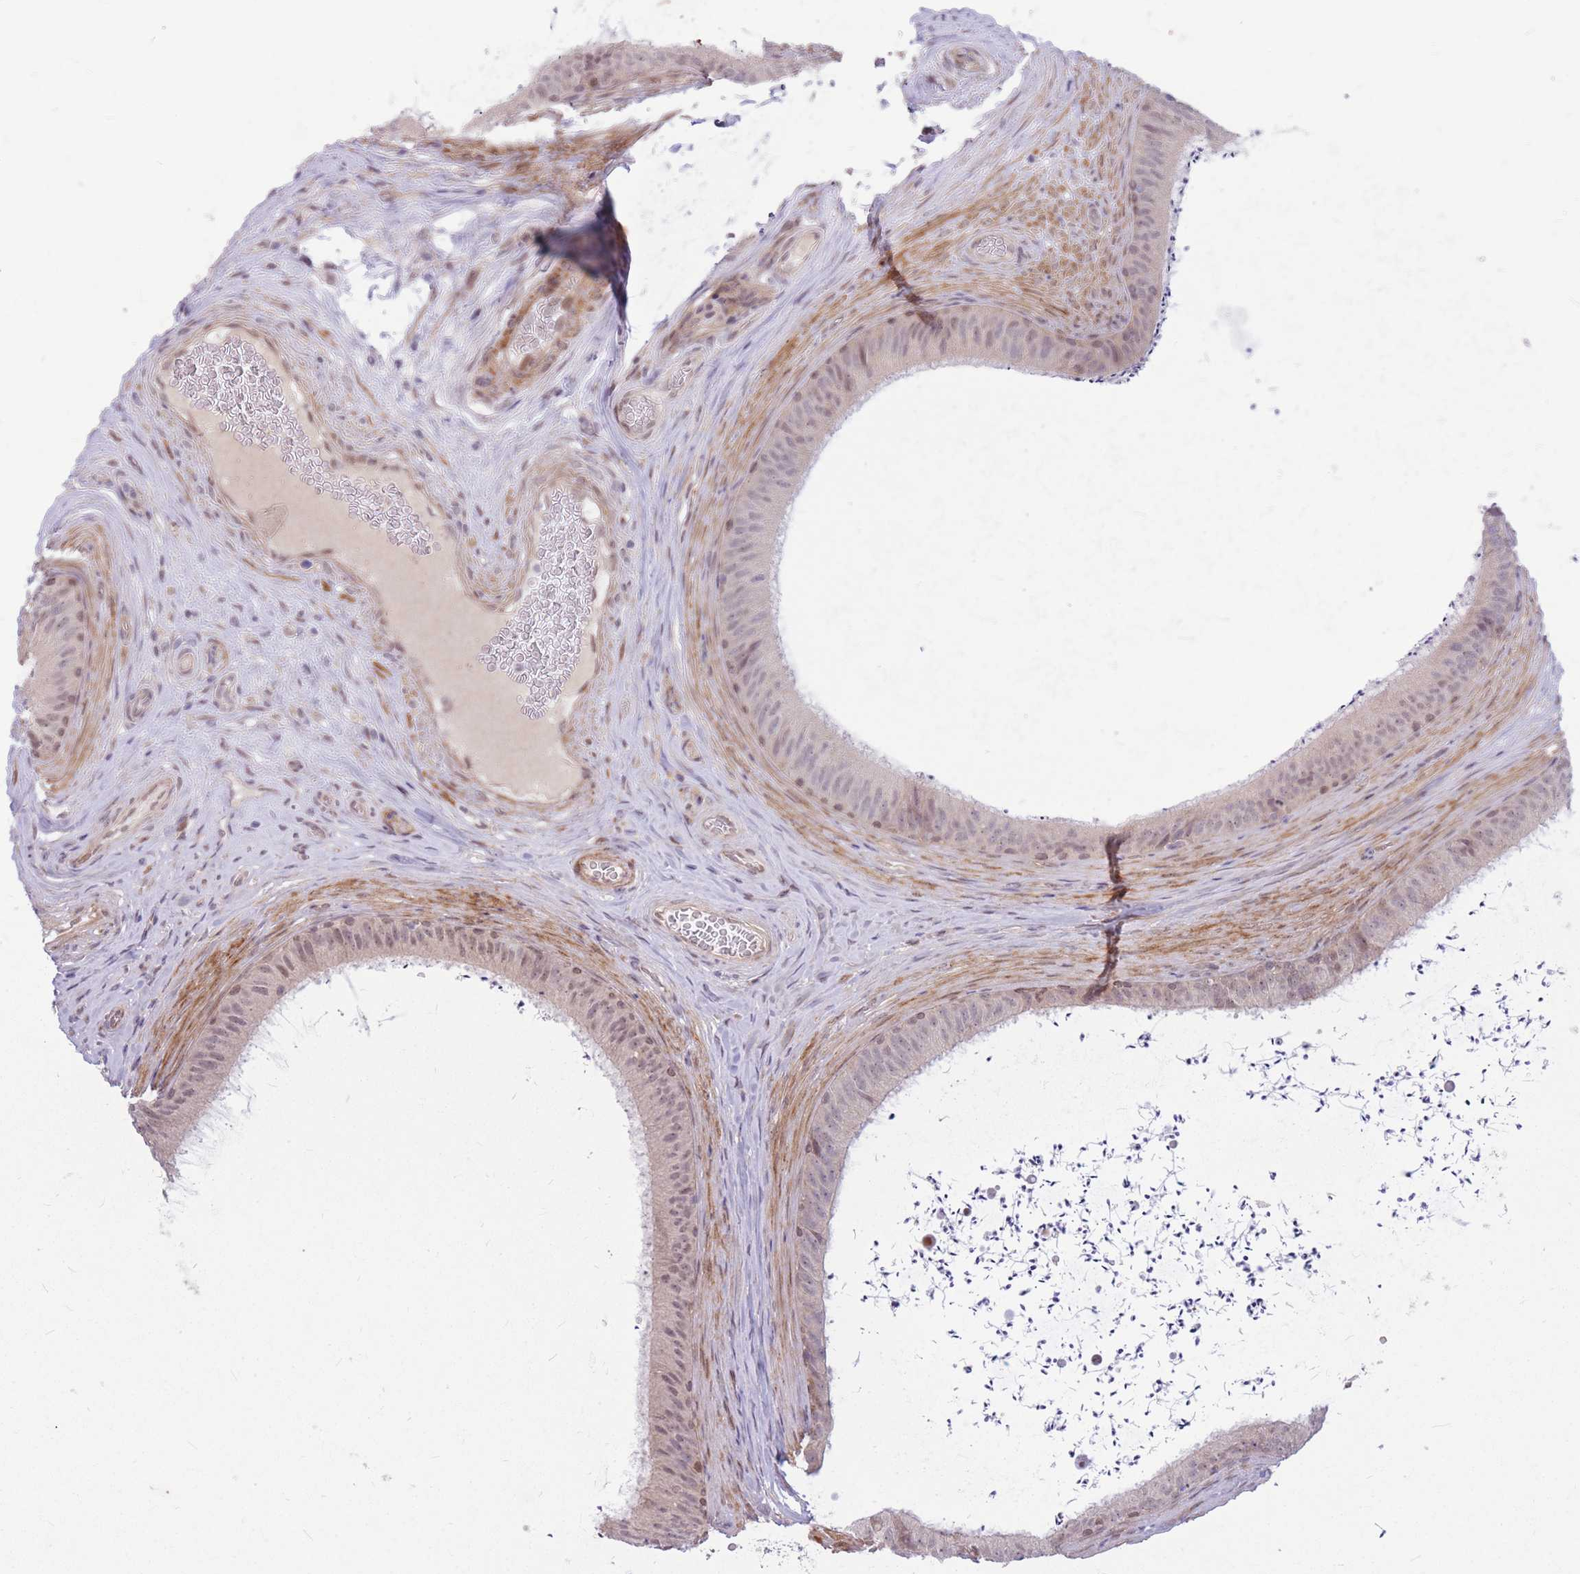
{"staining": {"intensity": "weak", "quantity": "25%-75%", "location": "nuclear"}, "tissue": "epididymis", "cell_type": "Glandular cells", "image_type": "normal", "snomed": [{"axis": "morphology", "description": "Normal tissue, NOS"}, {"axis": "topography", "description": "Testis"}, {"axis": "topography", "description": "Epididymis"}], "caption": "A brown stain highlights weak nuclear expression of a protein in glandular cells of unremarkable human epididymis. Immunohistochemistry stains the protein in brown and the nuclei are stained blue.", "gene": "ERCC2", "patient": {"sex": "male", "age": 41}}